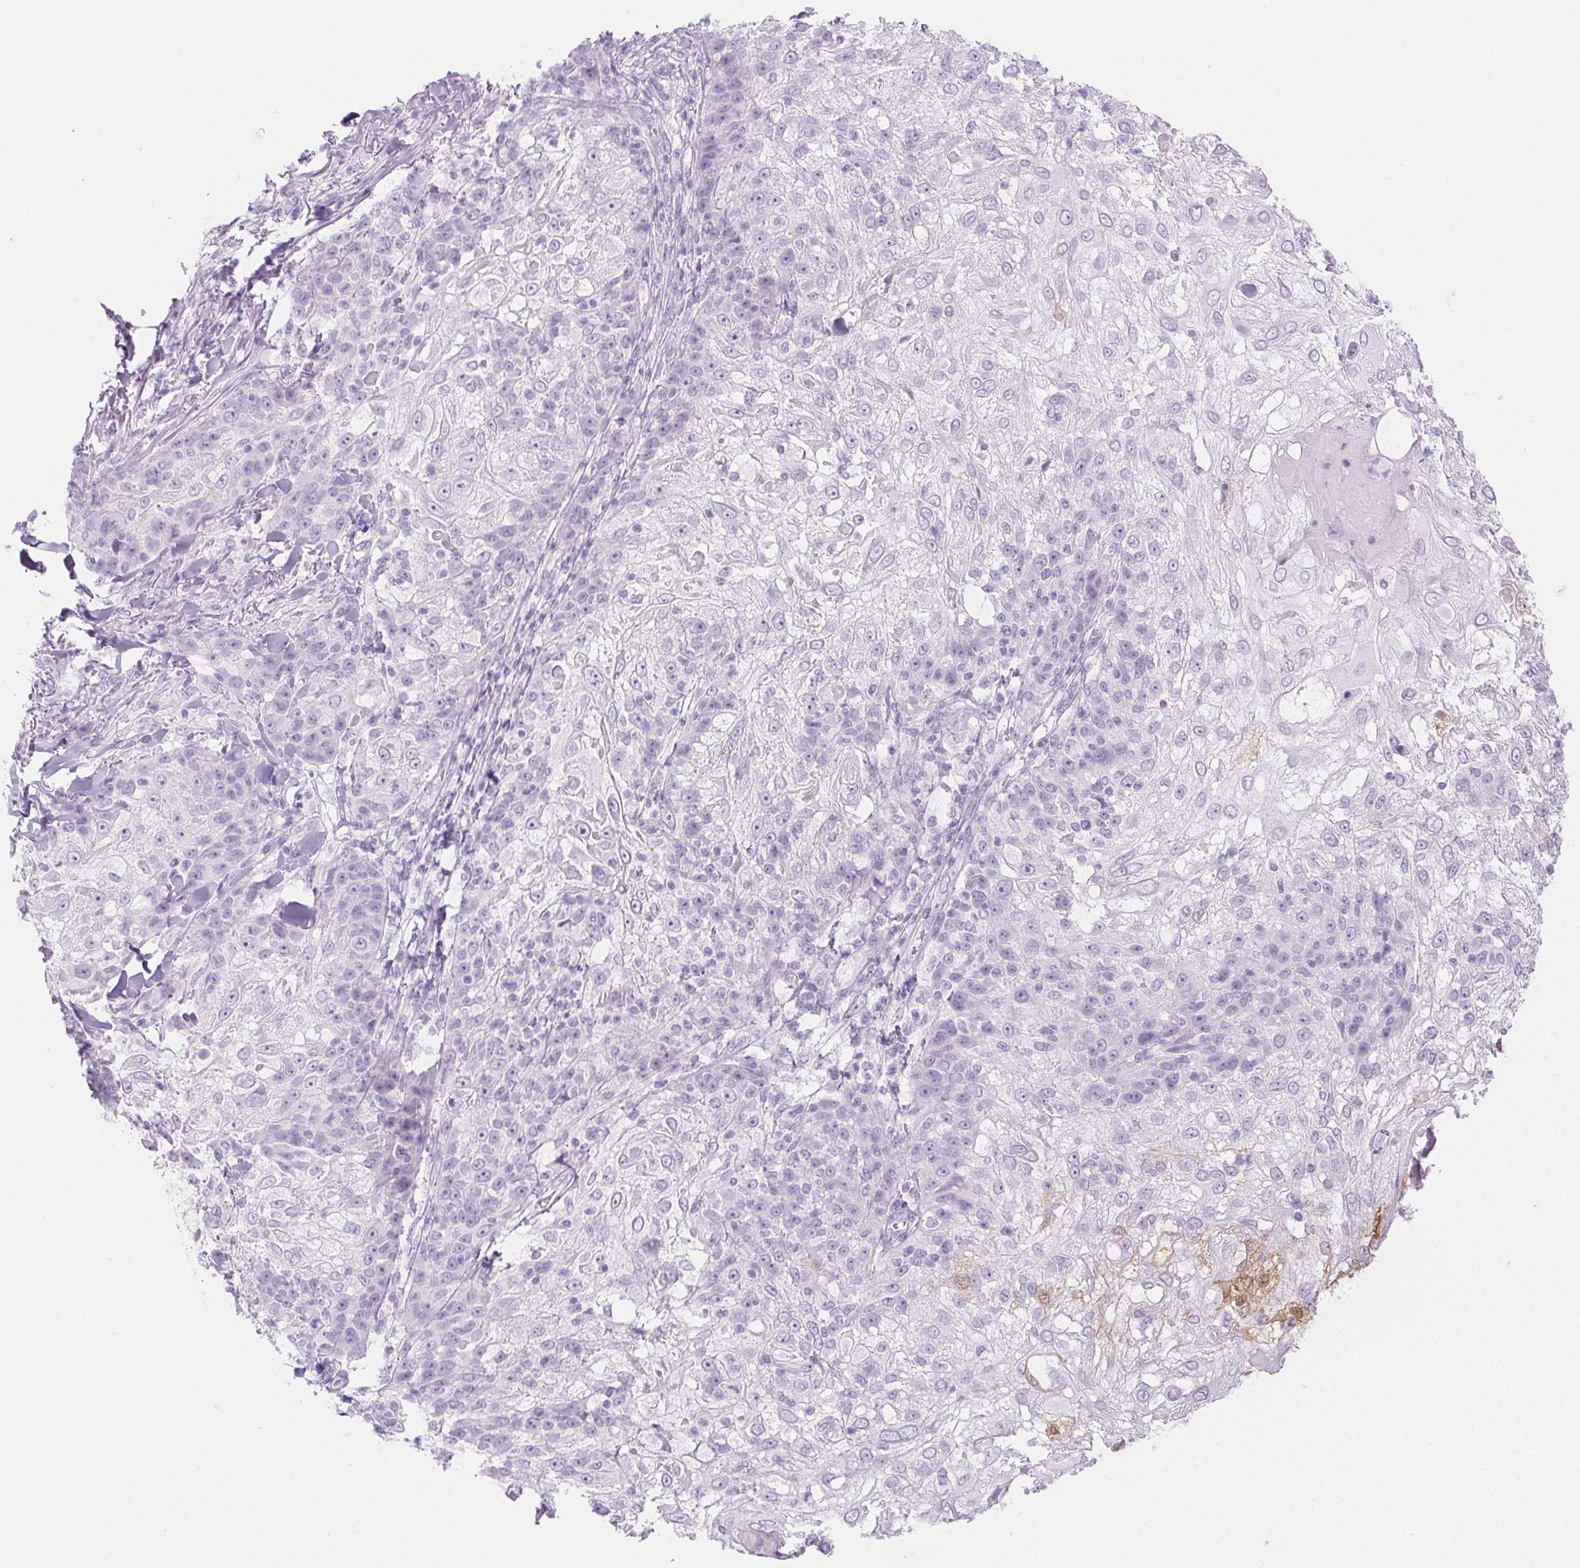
{"staining": {"intensity": "negative", "quantity": "none", "location": "none"}, "tissue": "skin cancer", "cell_type": "Tumor cells", "image_type": "cancer", "snomed": [{"axis": "morphology", "description": "Normal tissue, NOS"}, {"axis": "morphology", "description": "Squamous cell carcinoma, NOS"}, {"axis": "topography", "description": "Skin"}], "caption": "Immunohistochemistry photomicrograph of neoplastic tissue: squamous cell carcinoma (skin) stained with DAB shows no significant protein expression in tumor cells. (DAB (3,3'-diaminobenzidine) immunohistochemistry with hematoxylin counter stain).", "gene": "SPRR3", "patient": {"sex": "female", "age": 83}}